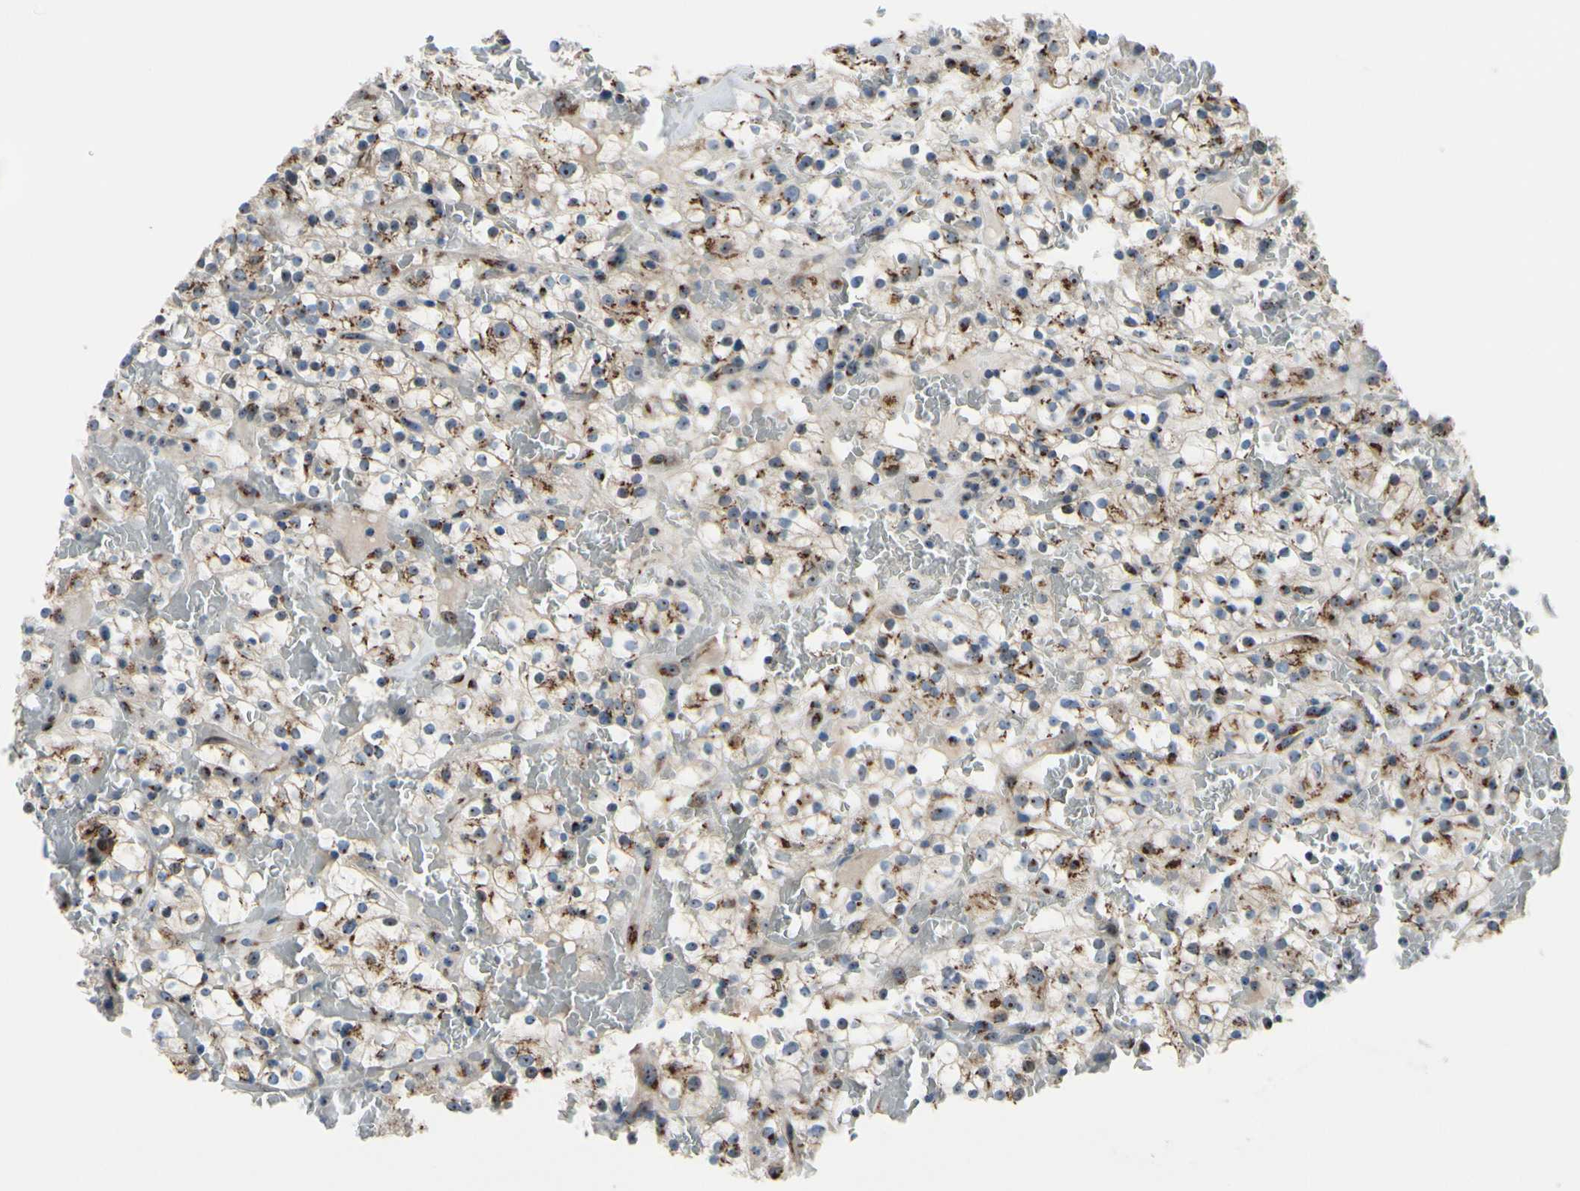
{"staining": {"intensity": "weak", "quantity": ">75%", "location": "cytoplasmic/membranous"}, "tissue": "renal cancer", "cell_type": "Tumor cells", "image_type": "cancer", "snomed": [{"axis": "morphology", "description": "Normal tissue, NOS"}, {"axis": "morphology", "description": "Adenocarcinoma, NOS"}, {"axis": "topography", "description": "Kidney"}], "caption": "Immunohistochemical staining of adenocarcinoma (renal) demonstrates weak cytoplasmic/membranous protein positivity in about >75% of tumor cells. The protein is stained brown, and the nuclei are stained in blue (DAB IHC with brightfield microscopy, high magnification).", "gene": "TMED7", "patient": {"sex": "female", "age": 72}}